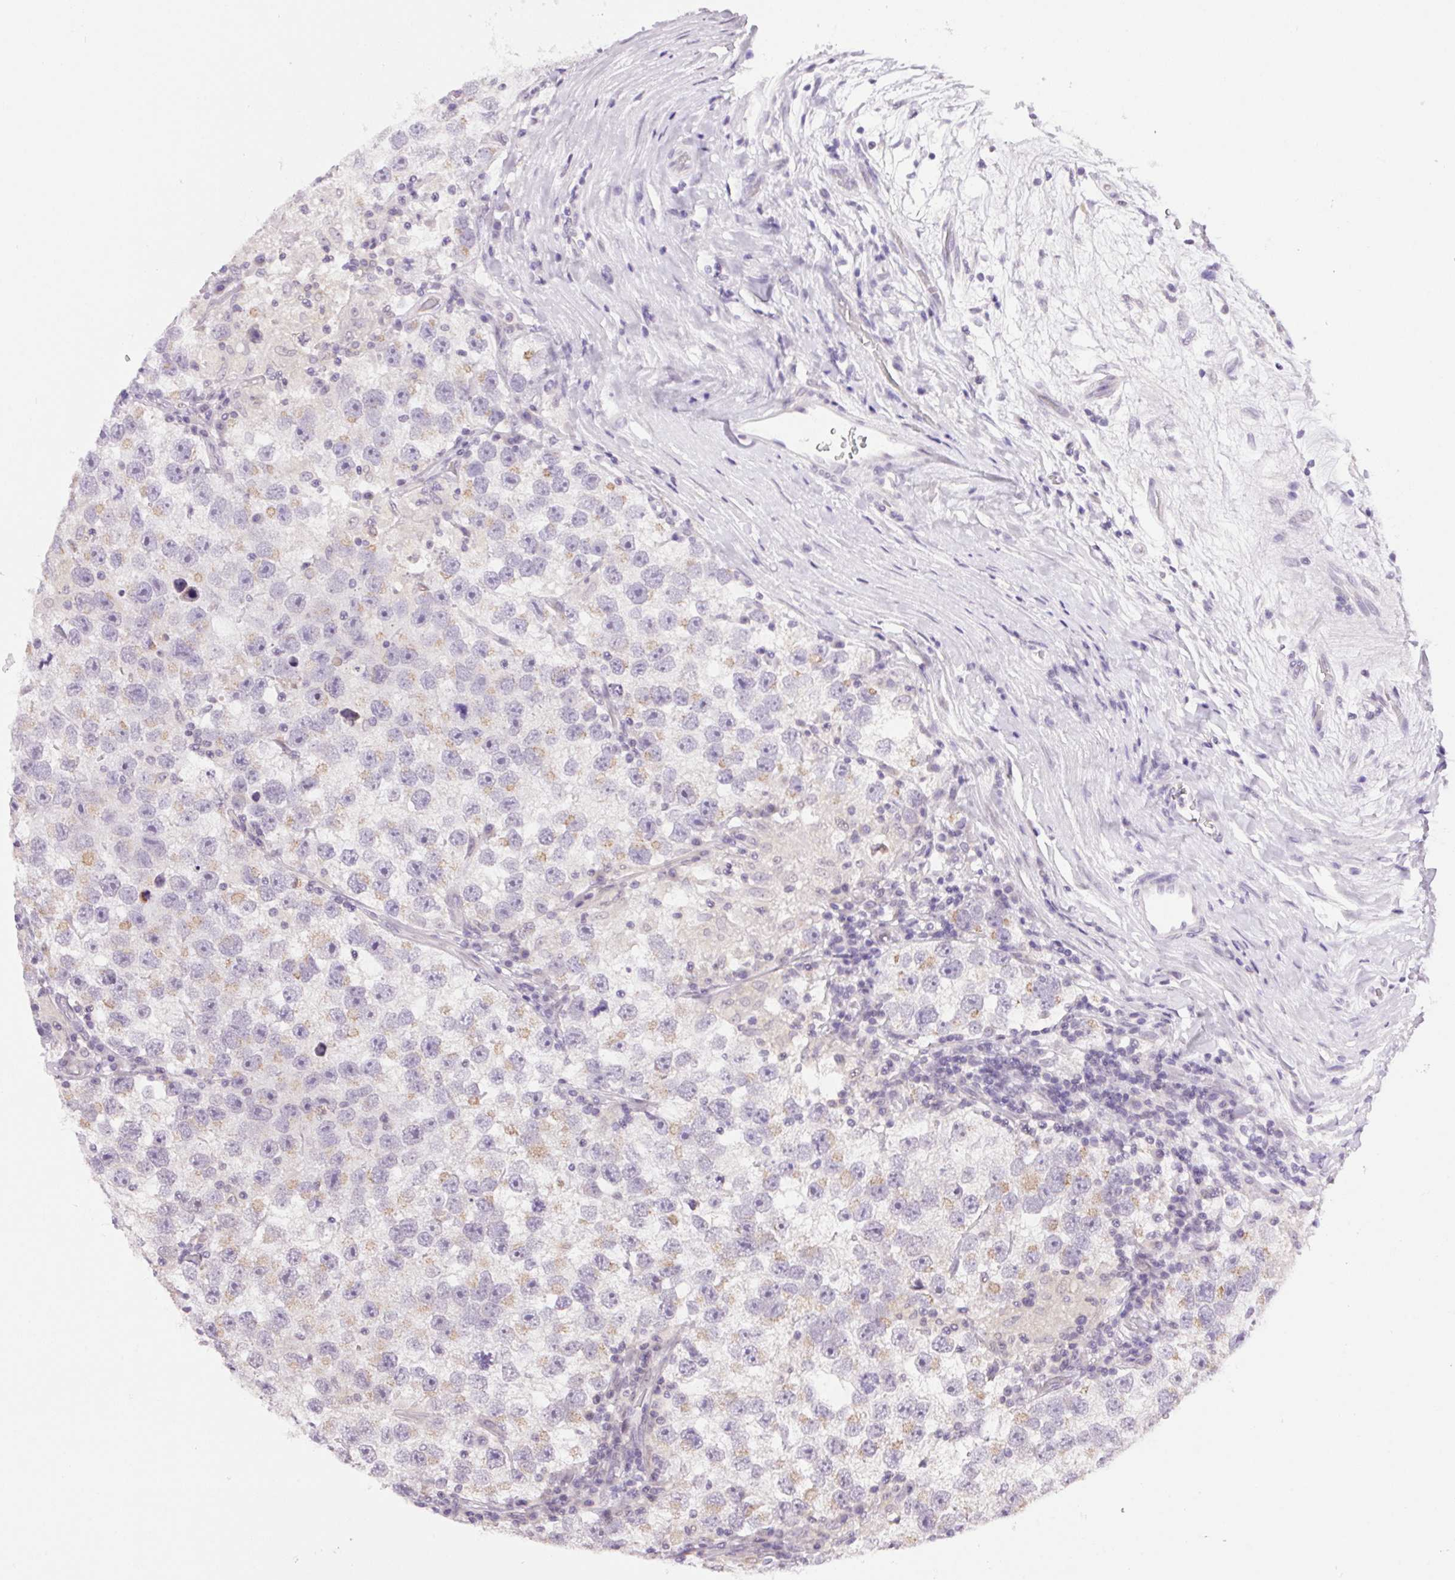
{"staining": {"intensity": "negative", "quantity": "none", "location": "none"}, "tissue": "testis cancer", "cell_type": "Tumor cells", "image_type": "cancer", "snomed": [{"axis": "morphology", "description": "Seminoma, NOS"}, {"axis": "topography", "description": "Testis"}], "caption": "The image demonstrates no staining of tumor cells in seminoma (testis).", "gene": "SMIM13", "patient": {"sex": "male", "age": 26}}